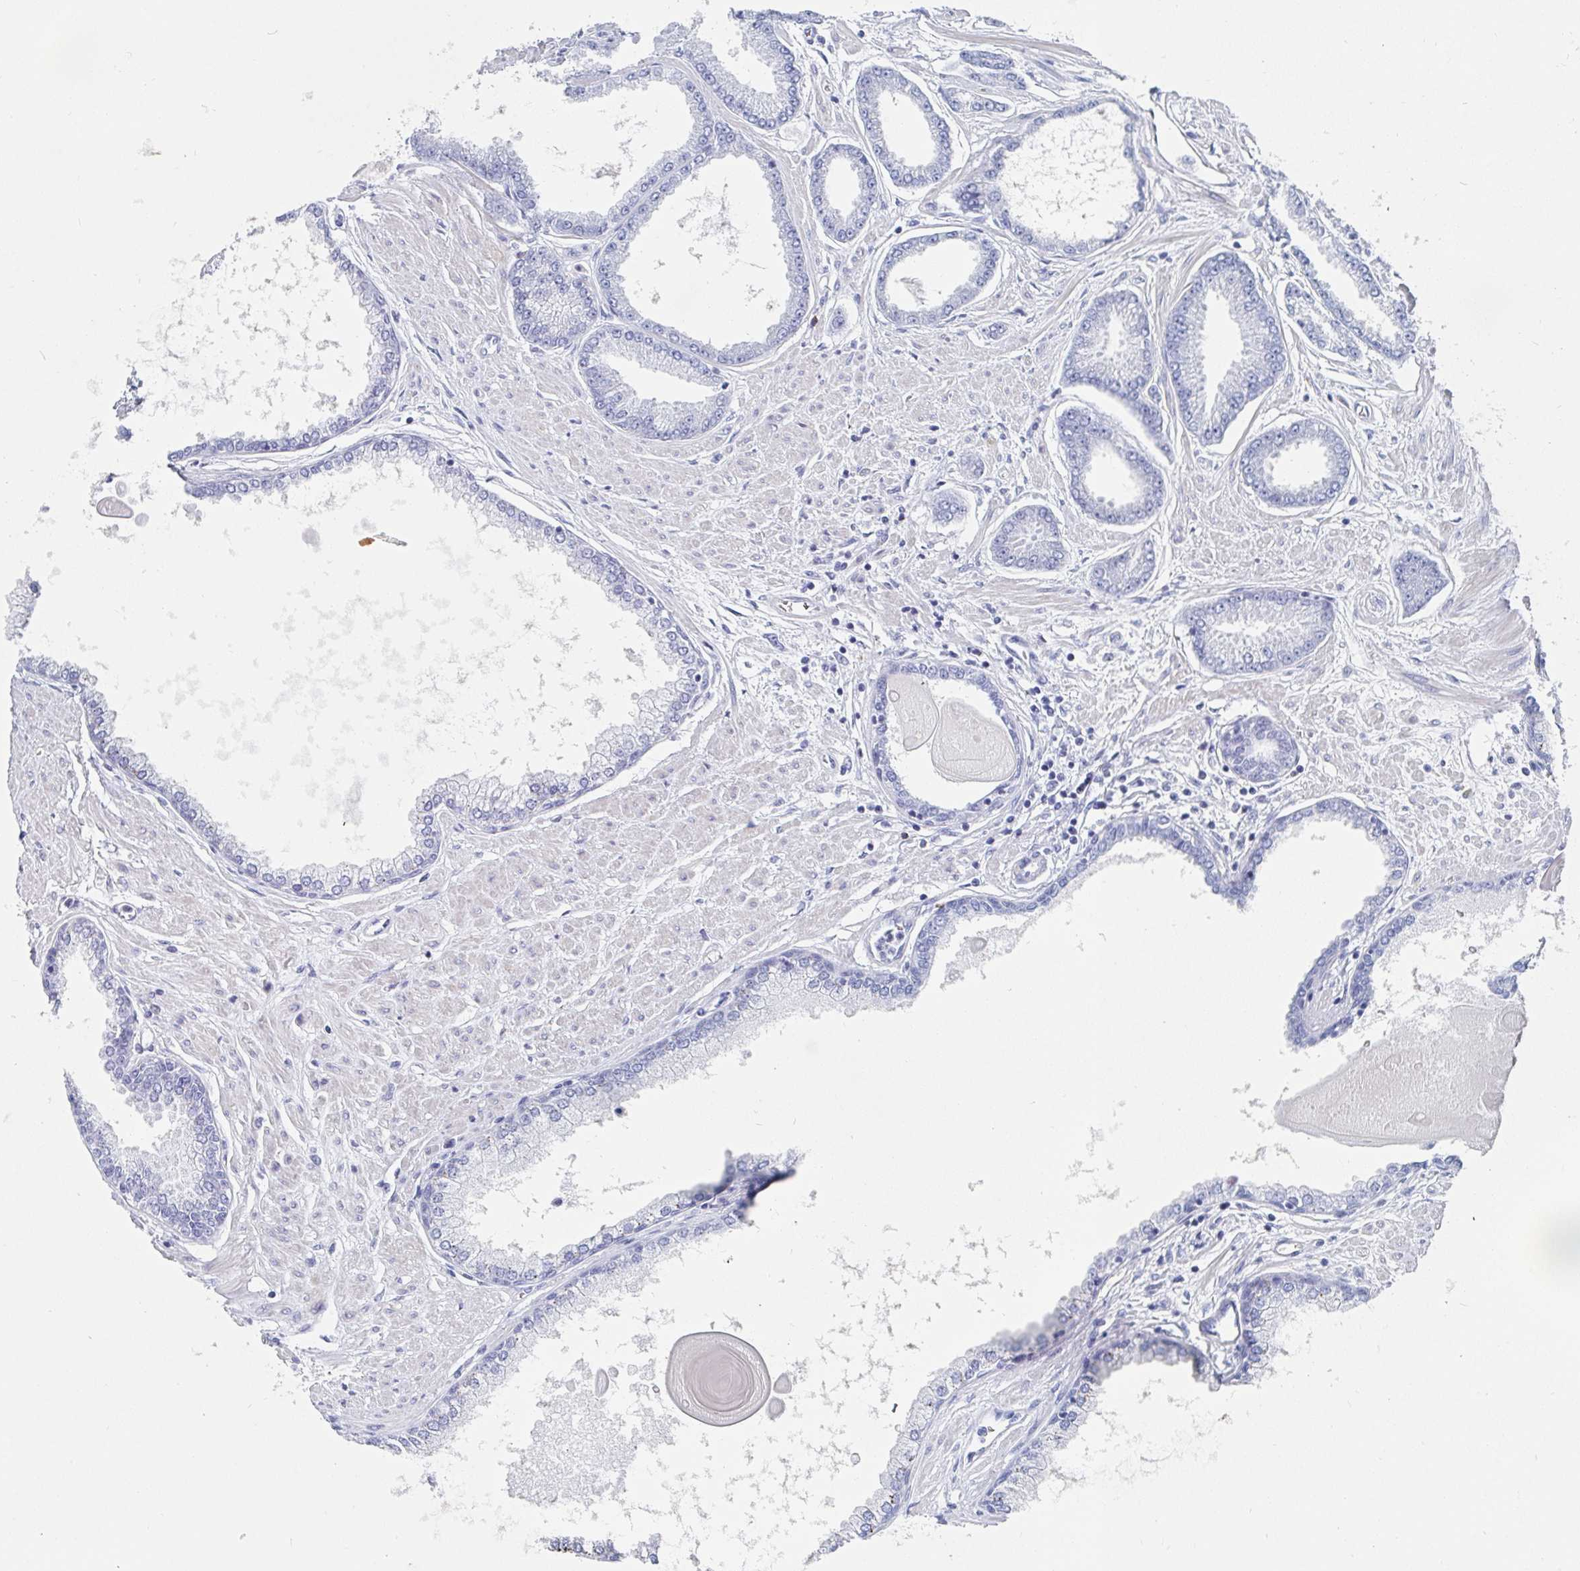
{"staining": {"intensity": "negative", "quantity": "none", "location": "none"}, "tissue": "prostate cancer", "cell_type": "Tumor cells", "image_type": "cancer", "snomed": [{"axis": "morphology", "description": "Adenocarcinoma, Low grade"}, {"axis": "topography", "description": "Prostate"}], "caption": "DAB immunohistochemical staining of human prostate adenocarcinoma (low-grade) displays no significant expression in tumor cells.", "gene": "PACSIN1", "patient": {"sex": "male", "age": 67}}